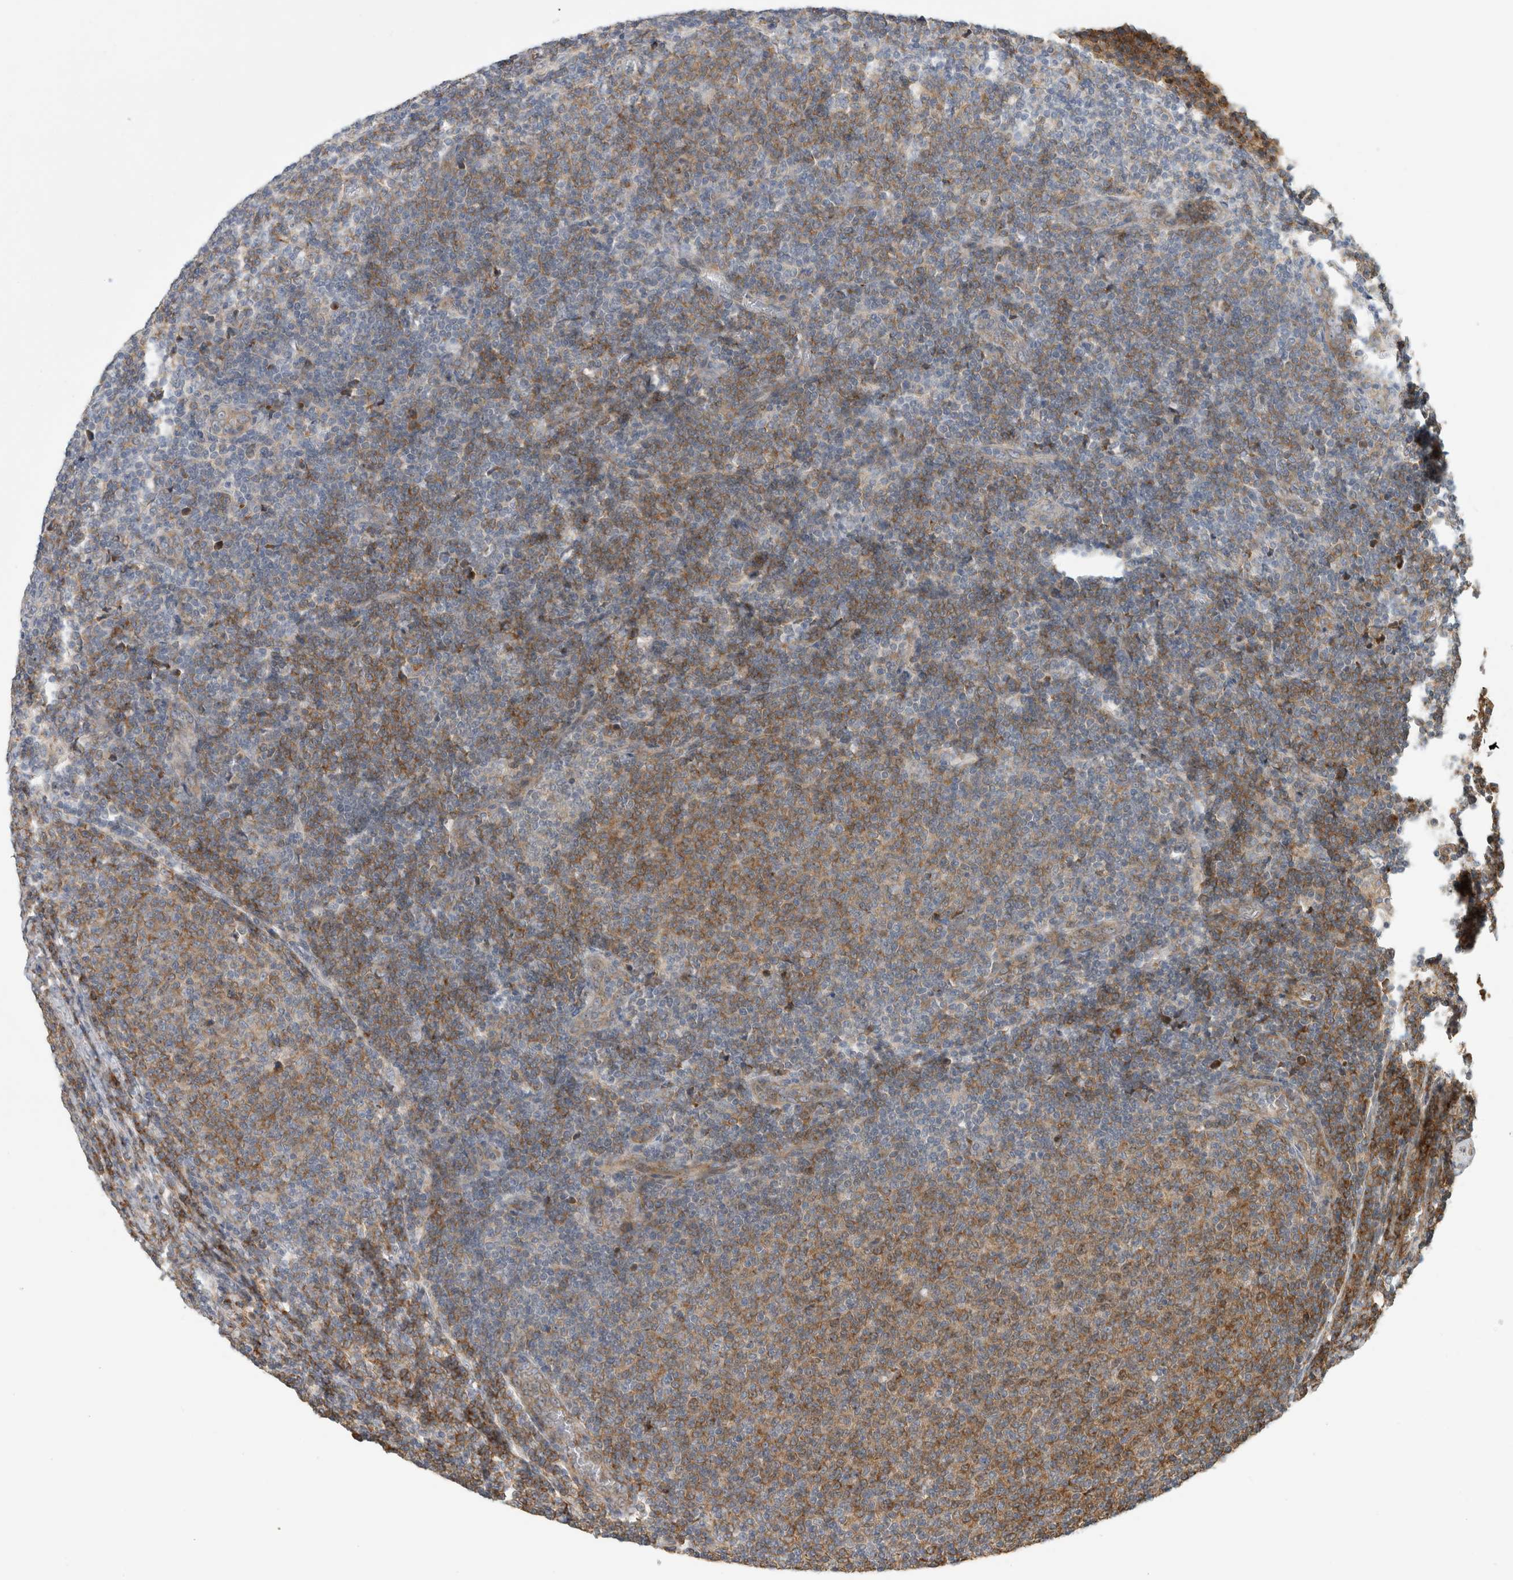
{"staining": {"intensity": "moderate", "quantity": "<25%", "location": "cytoplasmic/membranous"}, "tissue": "lymphoma", "cell_type": "Tumor cells", "image_type": "cancer", "snomed": [{"axis": "morphology", "description": "Malignant lymphoma, non-Hodgkin's type, Low grade"}, {"axis": "topography", "description": "Lymph node"}], "caption": "Immunohistochemistry (IHC) micrograph of neoplastic tissue: human lymphoma stained using IHC exhibits low levels of moderate protein expression localized specifically in the cytoplasmic/membranous of tumor cells, appearing as a cytoplasmic/membranous brown color.", "gene": "PCDHB15", "patient": {"sex": "male", "age": 66}}